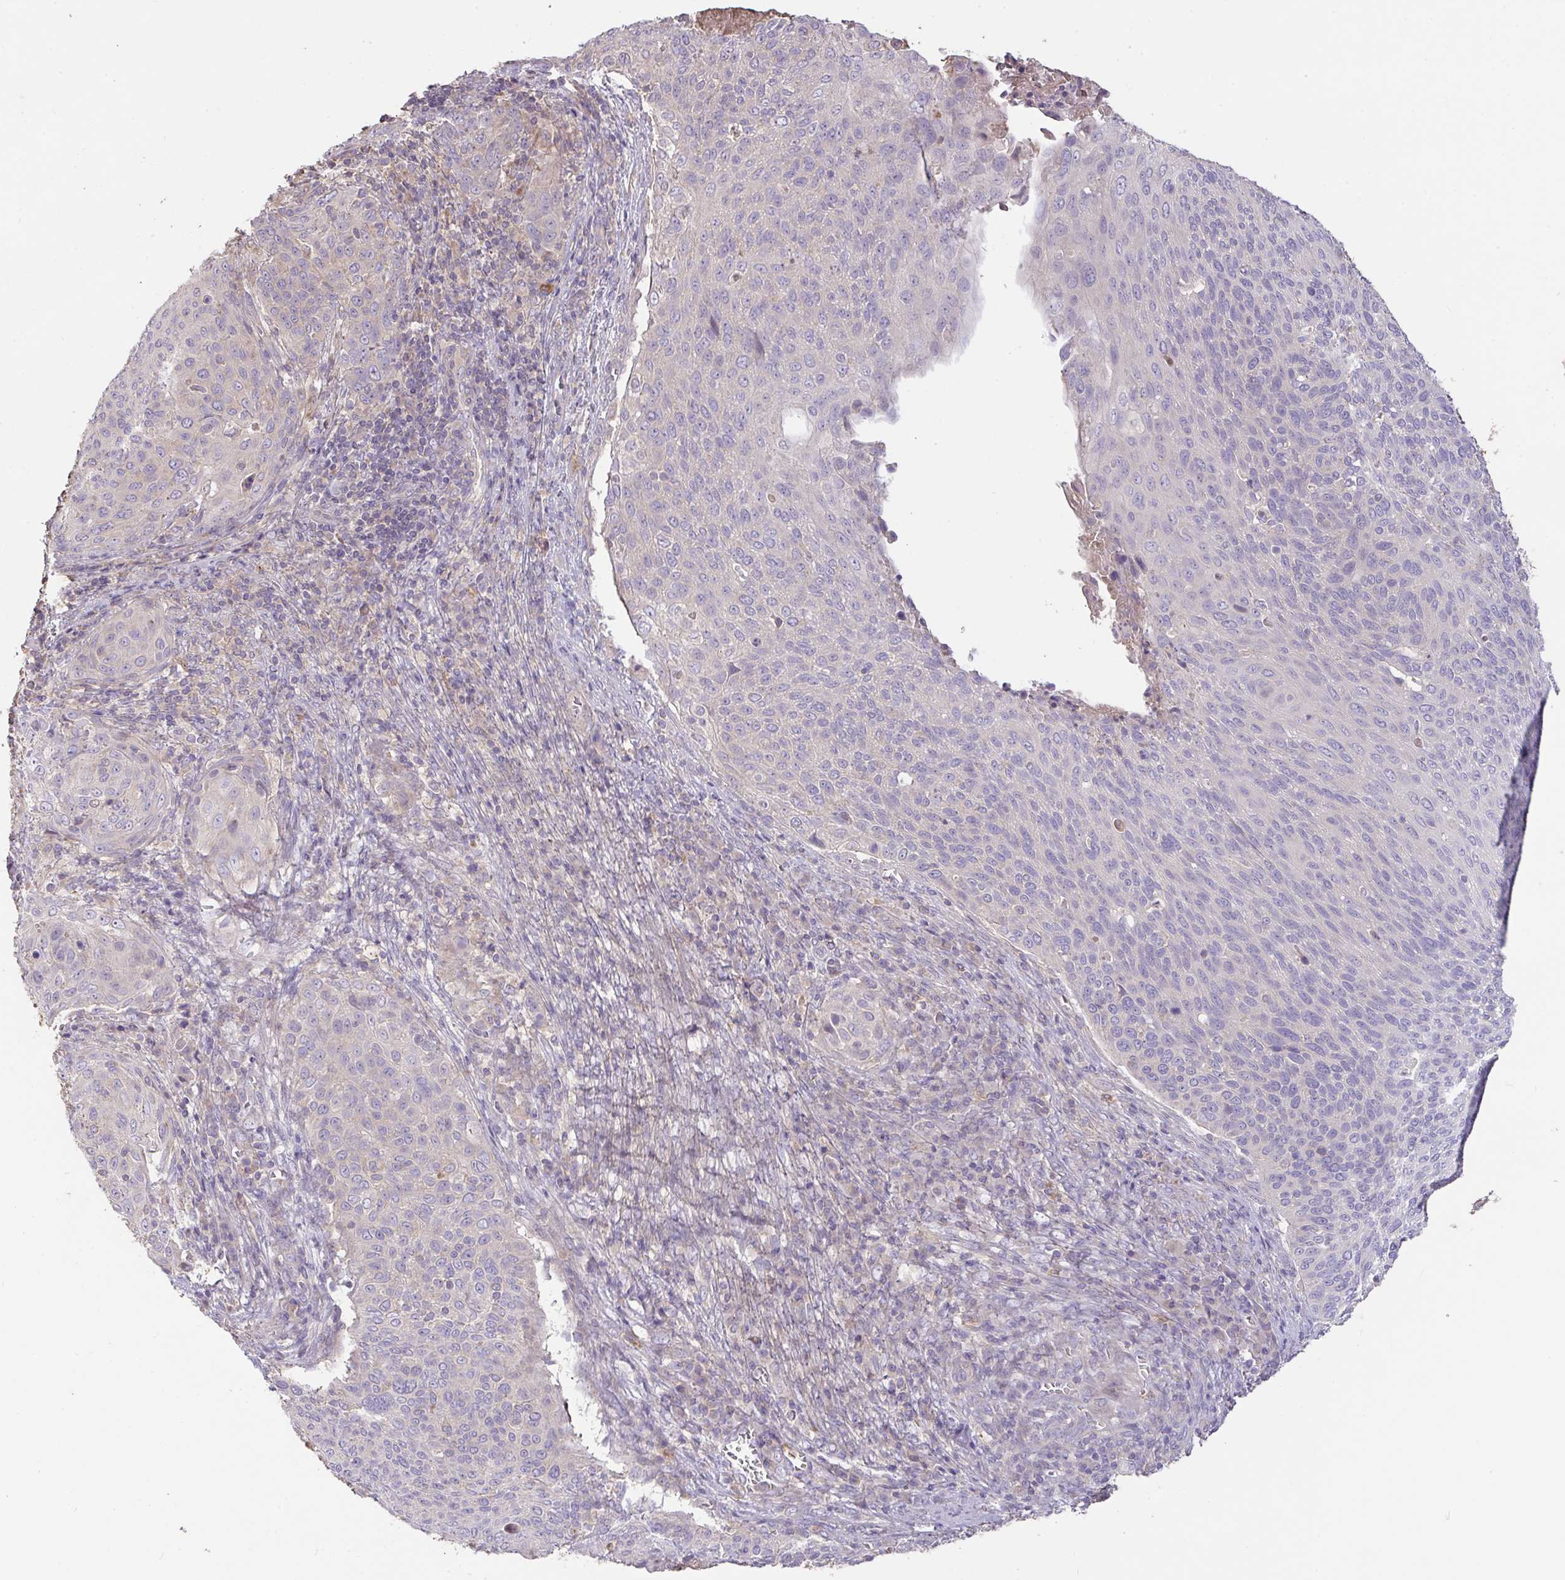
{"staining": {"intensity": "negative", "quantity": "none", "location": "none"}, "tissue": "cervical cancer", "cell_type": "Tumor cells", "image_type": "cancer", "snomed": [{"axis": "morphology", "description": "Squamous cell carcinoma, NOS"}, {"axis": "topography", "description": "Cervix"}], "caption": "Squamous cell carcinoma (cervical) was stained to show a protein in brown. There is no significant staining in tumor cells. (DAB immunohistochemistry with hematoxylin counter stain).", "gene": "FCER1A", "patient": {"sex": "female", "age": 31}}